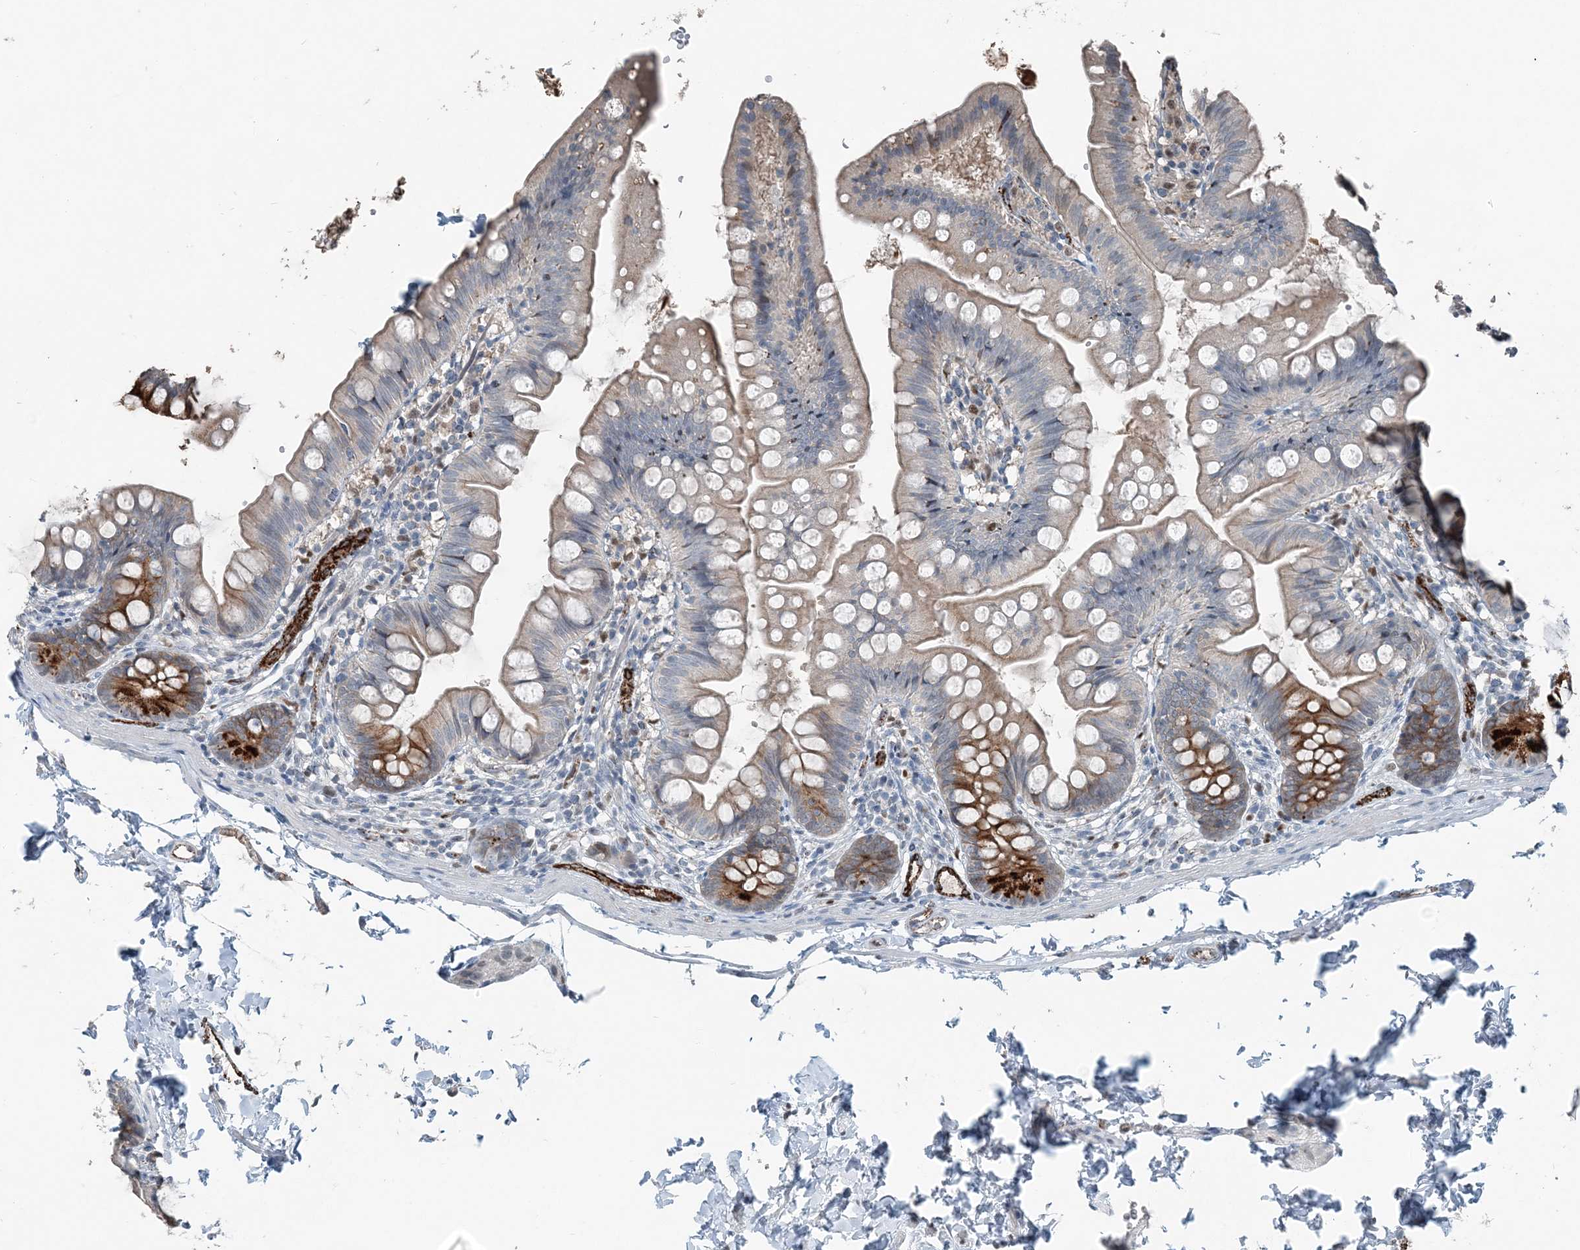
{"staining": {"intensity": "strong", "quantity": "25%-75%", "location": "cytoplasmic/membranous"}, "tissue": "small intestine", "cell_type": "Glandular cells", "image_type": "normal", "snomed": [{"axis": "morphology", "description": "Normal tissue, NOS"}, {"axis": "topography", "description": "Small intestine"}], "caption": "Immunohistochemical staining of benign human small intestine shows strong cytoplasmic/membranous protein staining in about 25%-75% of glandular cells.", "gene": "ELOVL7", "patient": {"sex": "male", "age": 7}}